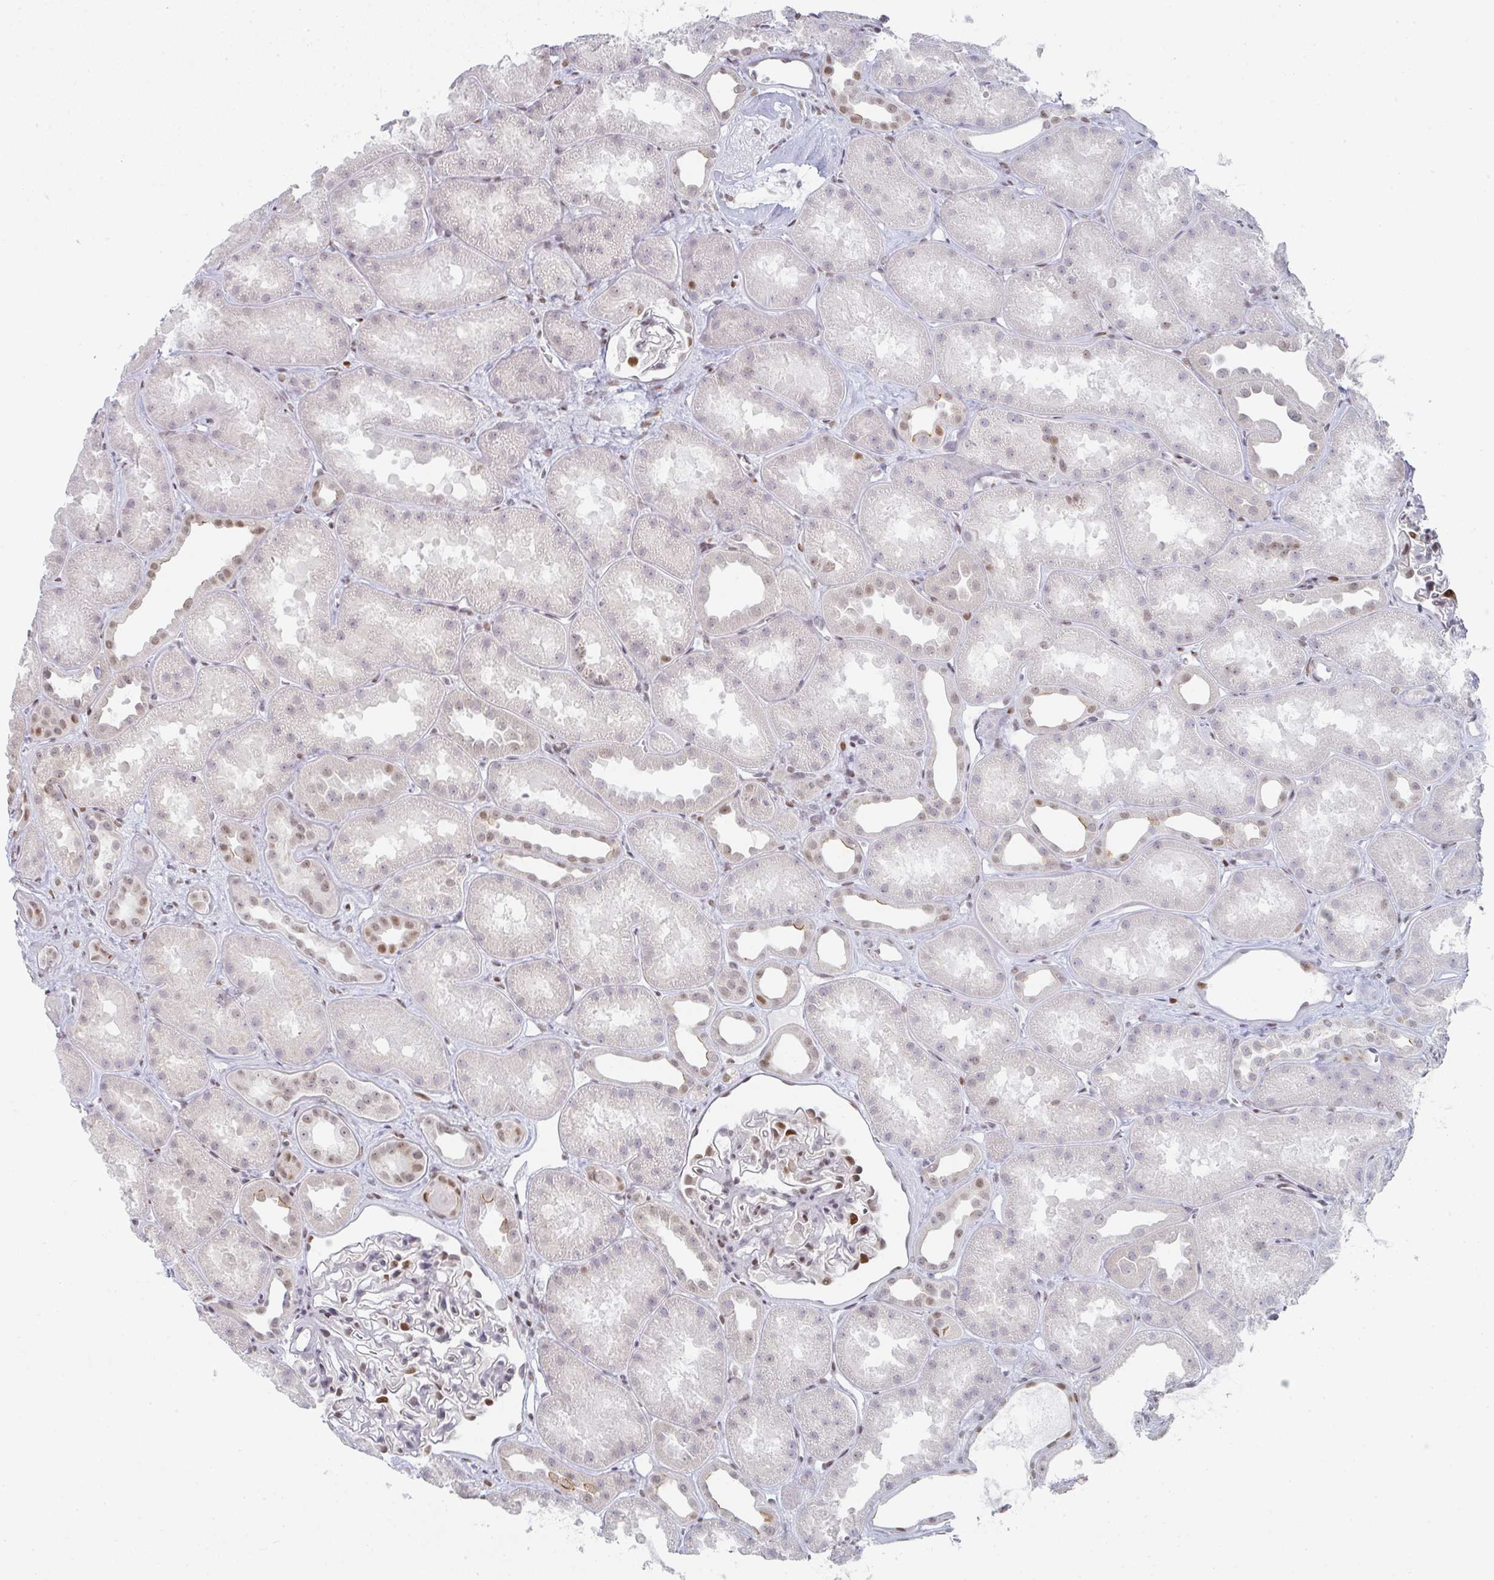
{"staining": {"intensity": "moderate", "quantity": "25%-75%", "location": "nuclear"}, "tissue": "kidney", "cell_type": "Cells in glomeruli", "image_type": "normal", "snomed": [{"axis": "morphology", "description": "Normal tissue, NOS"}, {"axis": "topography", "description": "Kidney"}], "caption": "Immunohistochemical staining of normal kidney exhibits 25%-75% levels of moderate nuclear protein staining in about 25%-75% of cells in glomeruli. The staining was performed using DAB (3,3'-diaminobenzidine), with brown indicating positive protein expression. Nuclei are stained blue with hematoxylin.", "gene": "POU2AF2", "patient": {"sex": "male", "age": 61}}